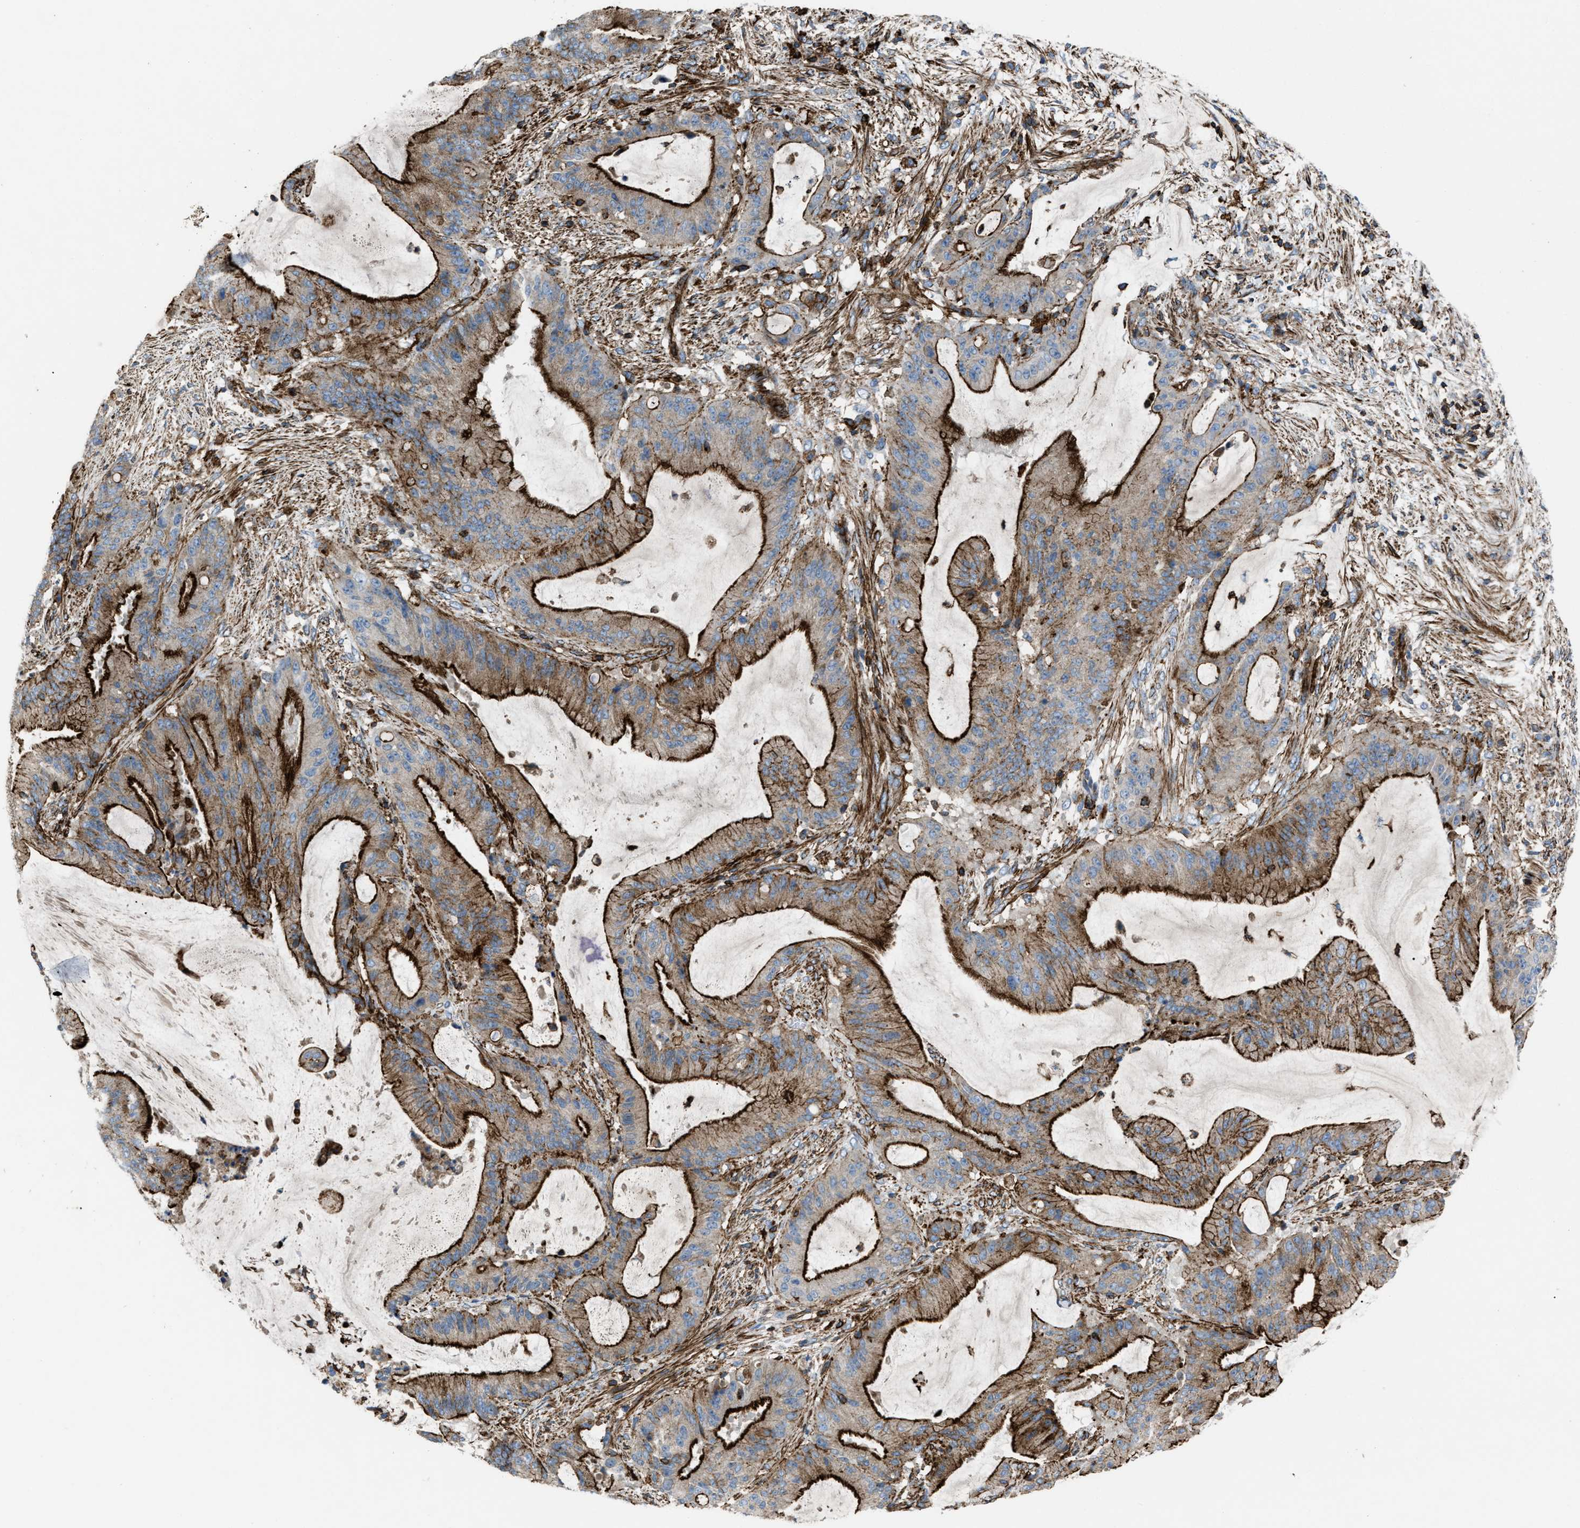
{"staining": {"intensity": "strong", "quantity": ">75%", "location": "cytoplasmic/membranous"}, "tissue": "liver cancer", "cell_type": "Tumor cells", "image_type": "cancer", "snomed": [{"axis": "morphology", "description": "Normal tissue, NOS"}, {"axis": "morphology", "description": "Cholangiocarcinoma"}, {"axis": "topography", "description": "Liver"}, {"axis": "topography", "description": "Peripheral nerve tissue"}], "caption": "Protein expression analysis of human liver cancer (cholangiocarcinoma) reveals strong cytoplasmic/membranous staining in about >75% of tumor cells. Immunohistochemistry (ihc) stains the protein in brown and the nuclei are stained blue.", "gene": "AGPAT2", "patient": {"sex": "female", "age": 73}}